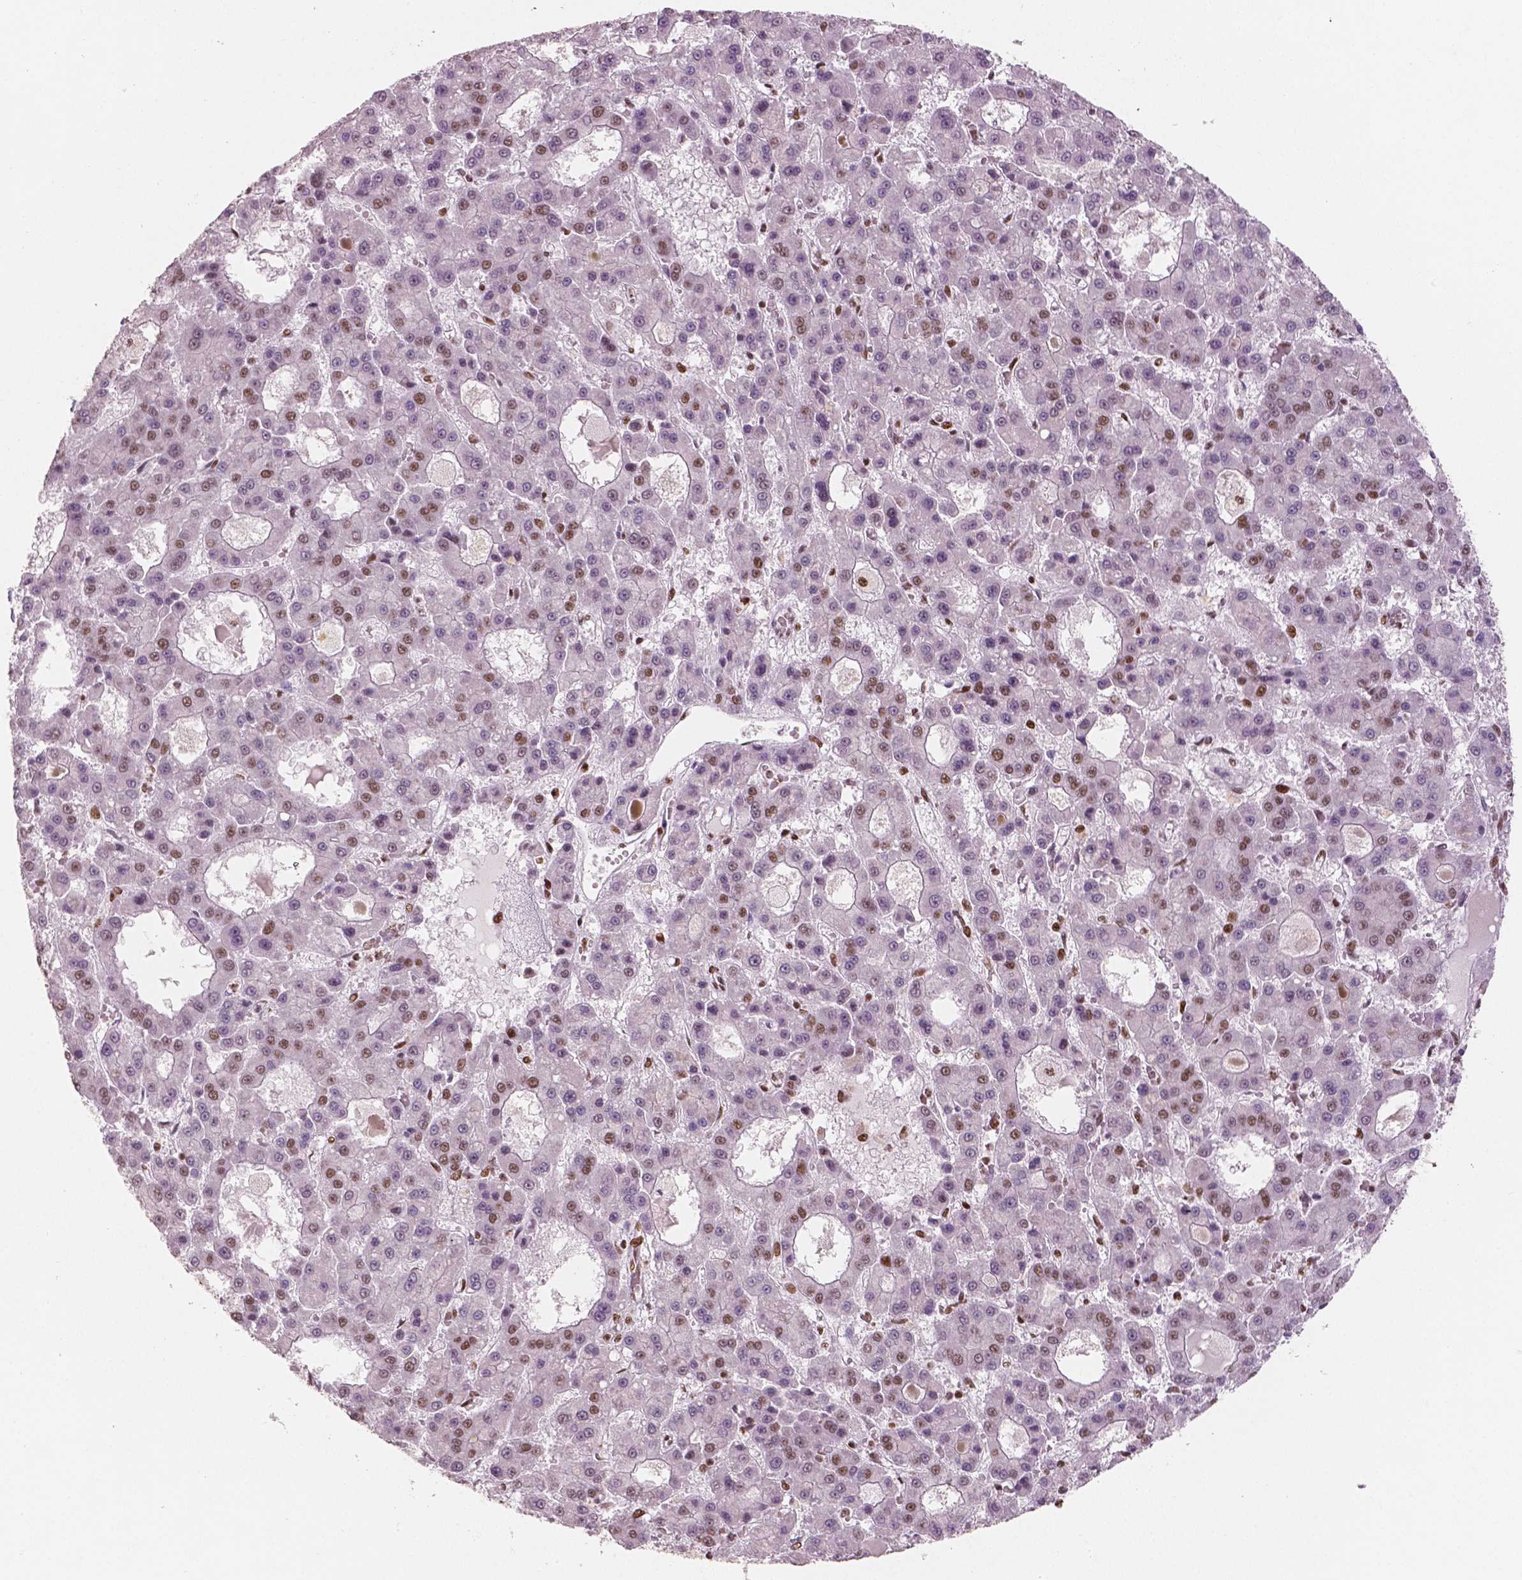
{"staining": {"intensity": "moderate", "quantity": "25%-75%", "location": "nuclear"}, "tissue": "liver cancer", "cell_type": "Tumor cells", "image_type": "cancer", "snomed": [{"axis": "morphology", "description": "Carcinoma, Hepatocellular, NOS"}, {"axis": "topography", "description": "Liver"}], "caption": "Brown immunohistochemical staining in liver cancer demonstrates moderate nuclear expression in about 25%-75% of tumor cells.", "gene": "BRD4", "patient": {"sex": "male", "age": 70}}